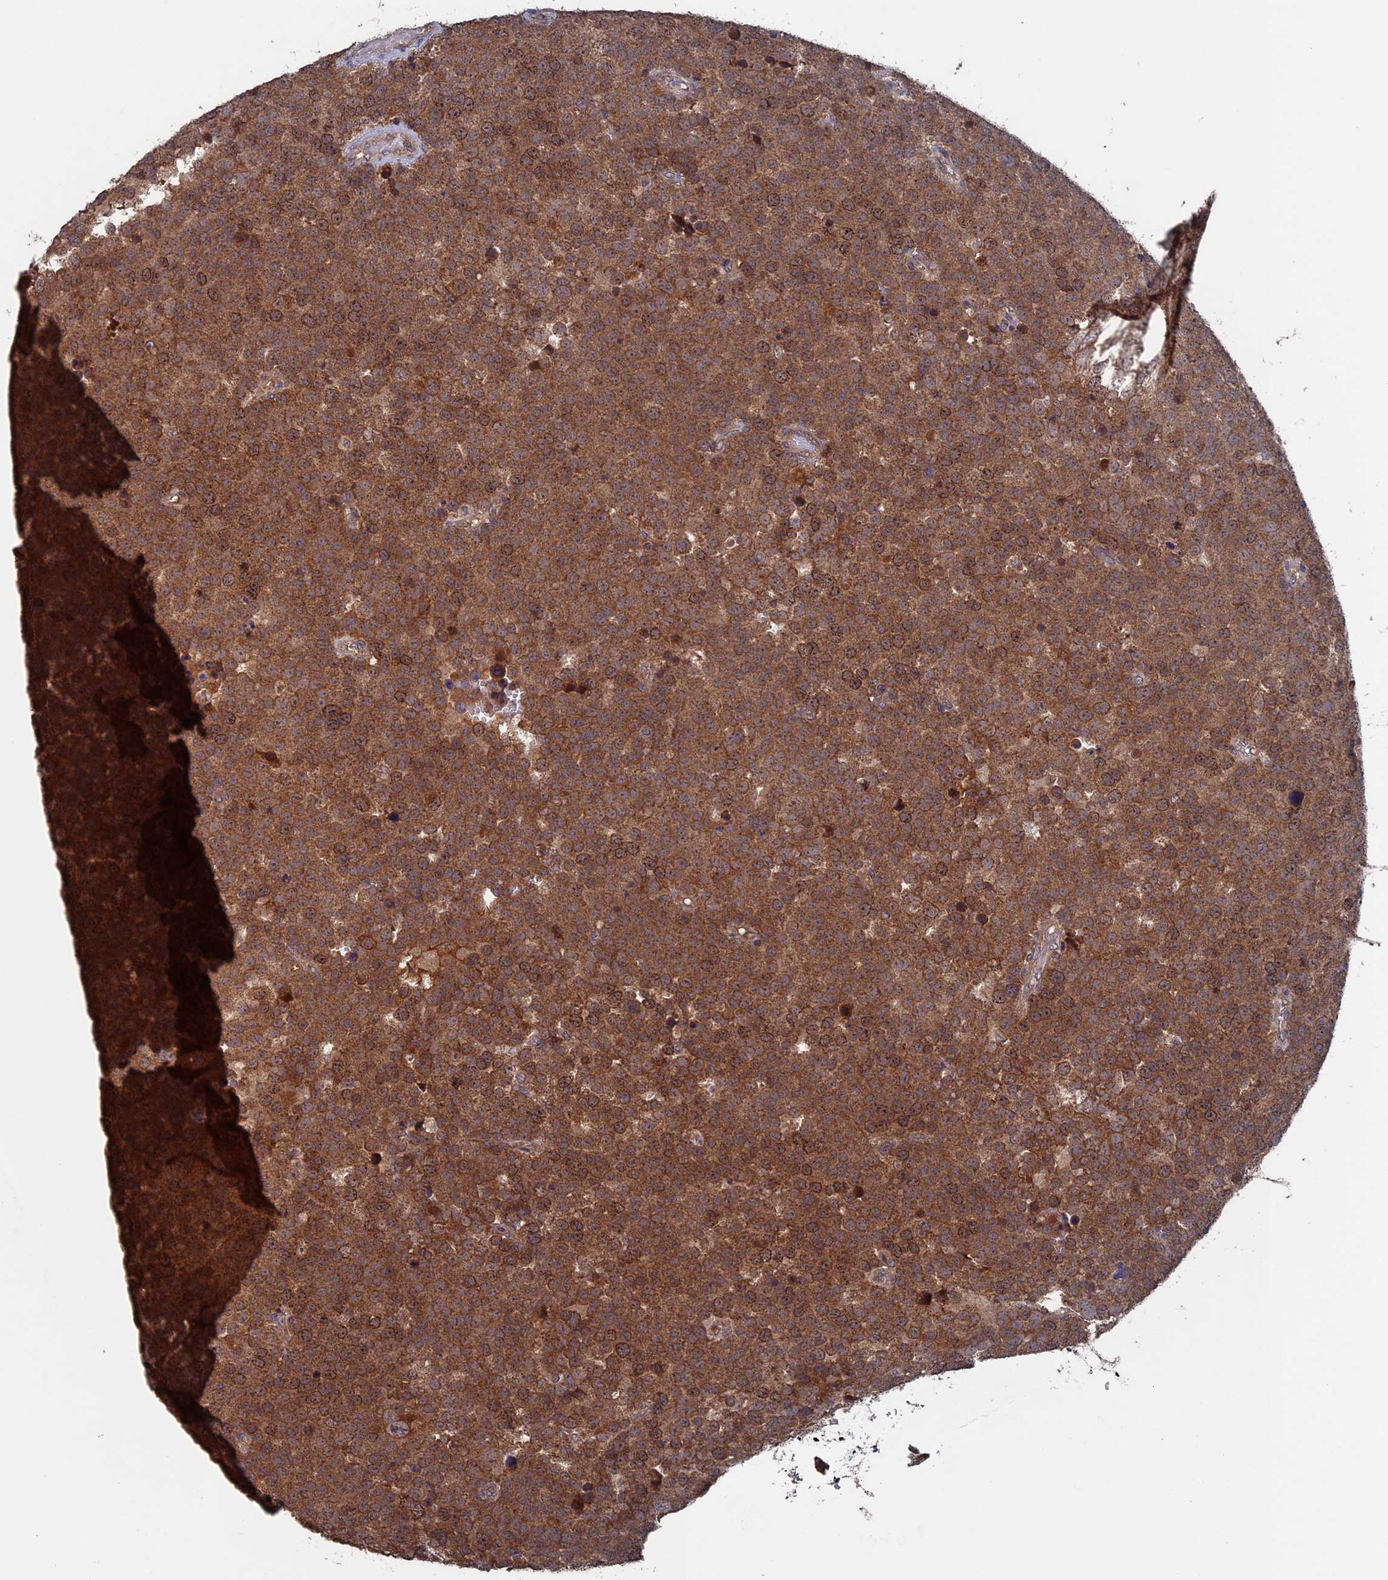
{"staining": {"intensity": "strong", "quantity": ">75%", "location": "cytoplasmic/membranous"}, "tissue": "testis cancer", "cell_type": "Tumor cells", "image_type": "cancer", "snomed": [{"axis": "morphology", "description": "Seminoma, NOS"}, {"axis": "topography", "description": "Testis"}], "caption": "DAB (3,3'-diaminobenzidine) immunohistochemical staining of testis cancer (seminoma) shows strong cytoplasmic/membranous protein expression in approximately >75% of tumor cells. (Stains: DAB in brown, nuclei in blue, Microscopy: brightfield microscopy at high magnification).", "gene": "RAB15", "patient": {"sex": "male", "age": 71}}